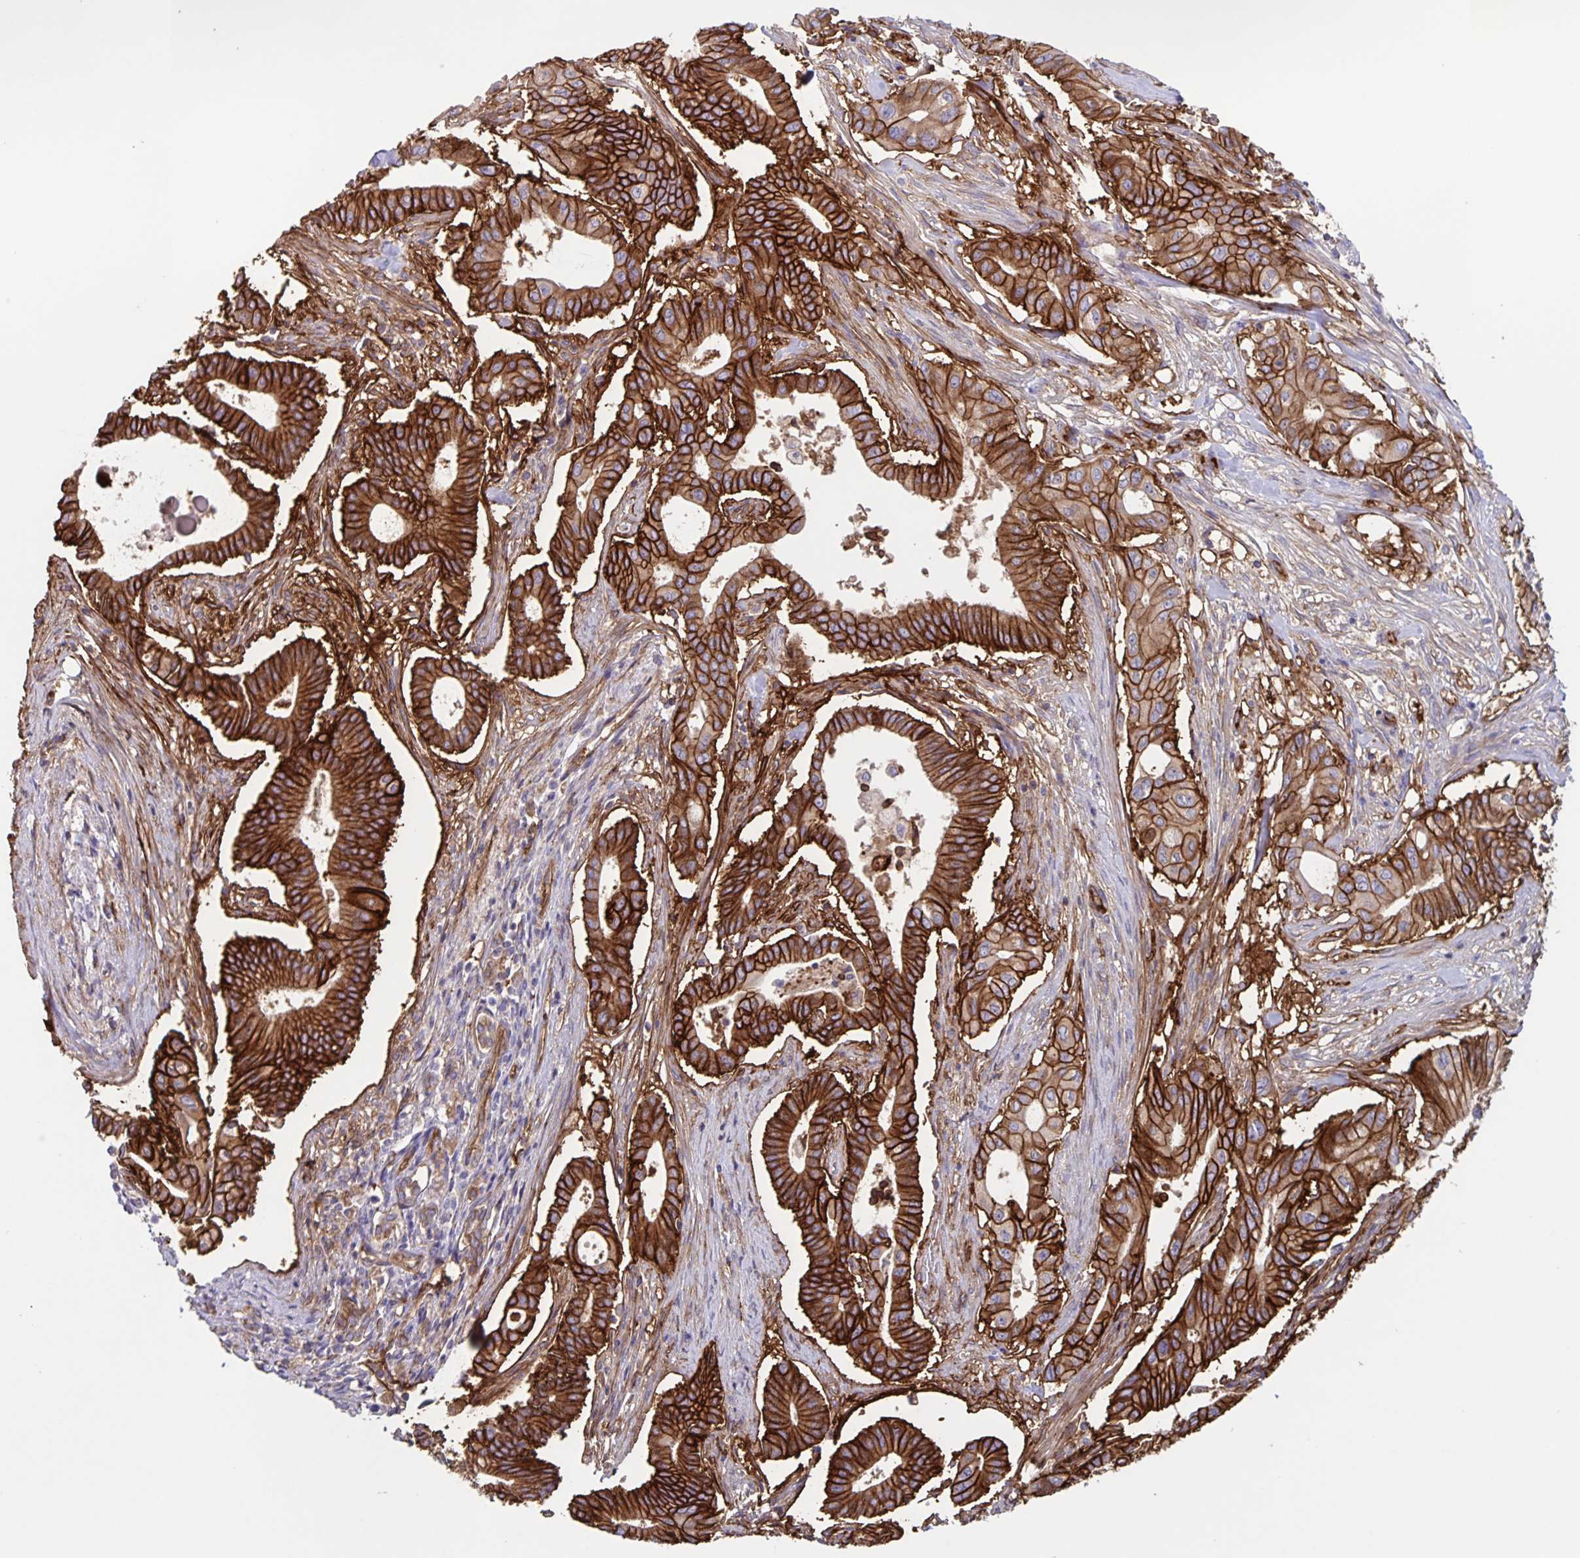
{"staining": {"intensity": "strong", "quantity": ">75%", "location": "cytoplasmic/membranous"}, "tissue": "pancreatic cancer", "cell_type": "Tumor cells", "image_type": "cancer", "snomed": [{"axis": "morphology", "description": "Adenocarcinoma, NOS"}, {"axis": "topography", "description": "Pancreas"}], "caption": "Tumor cells exhibit strong cytoplasmic/membranous expression in approximately >75% of cells in pancreatic cancer. (DAB = brown stain, brightfield microscopy at high magnification).", "gene": "ITGA2", "patient": {"sex": "female", "age": 68}}